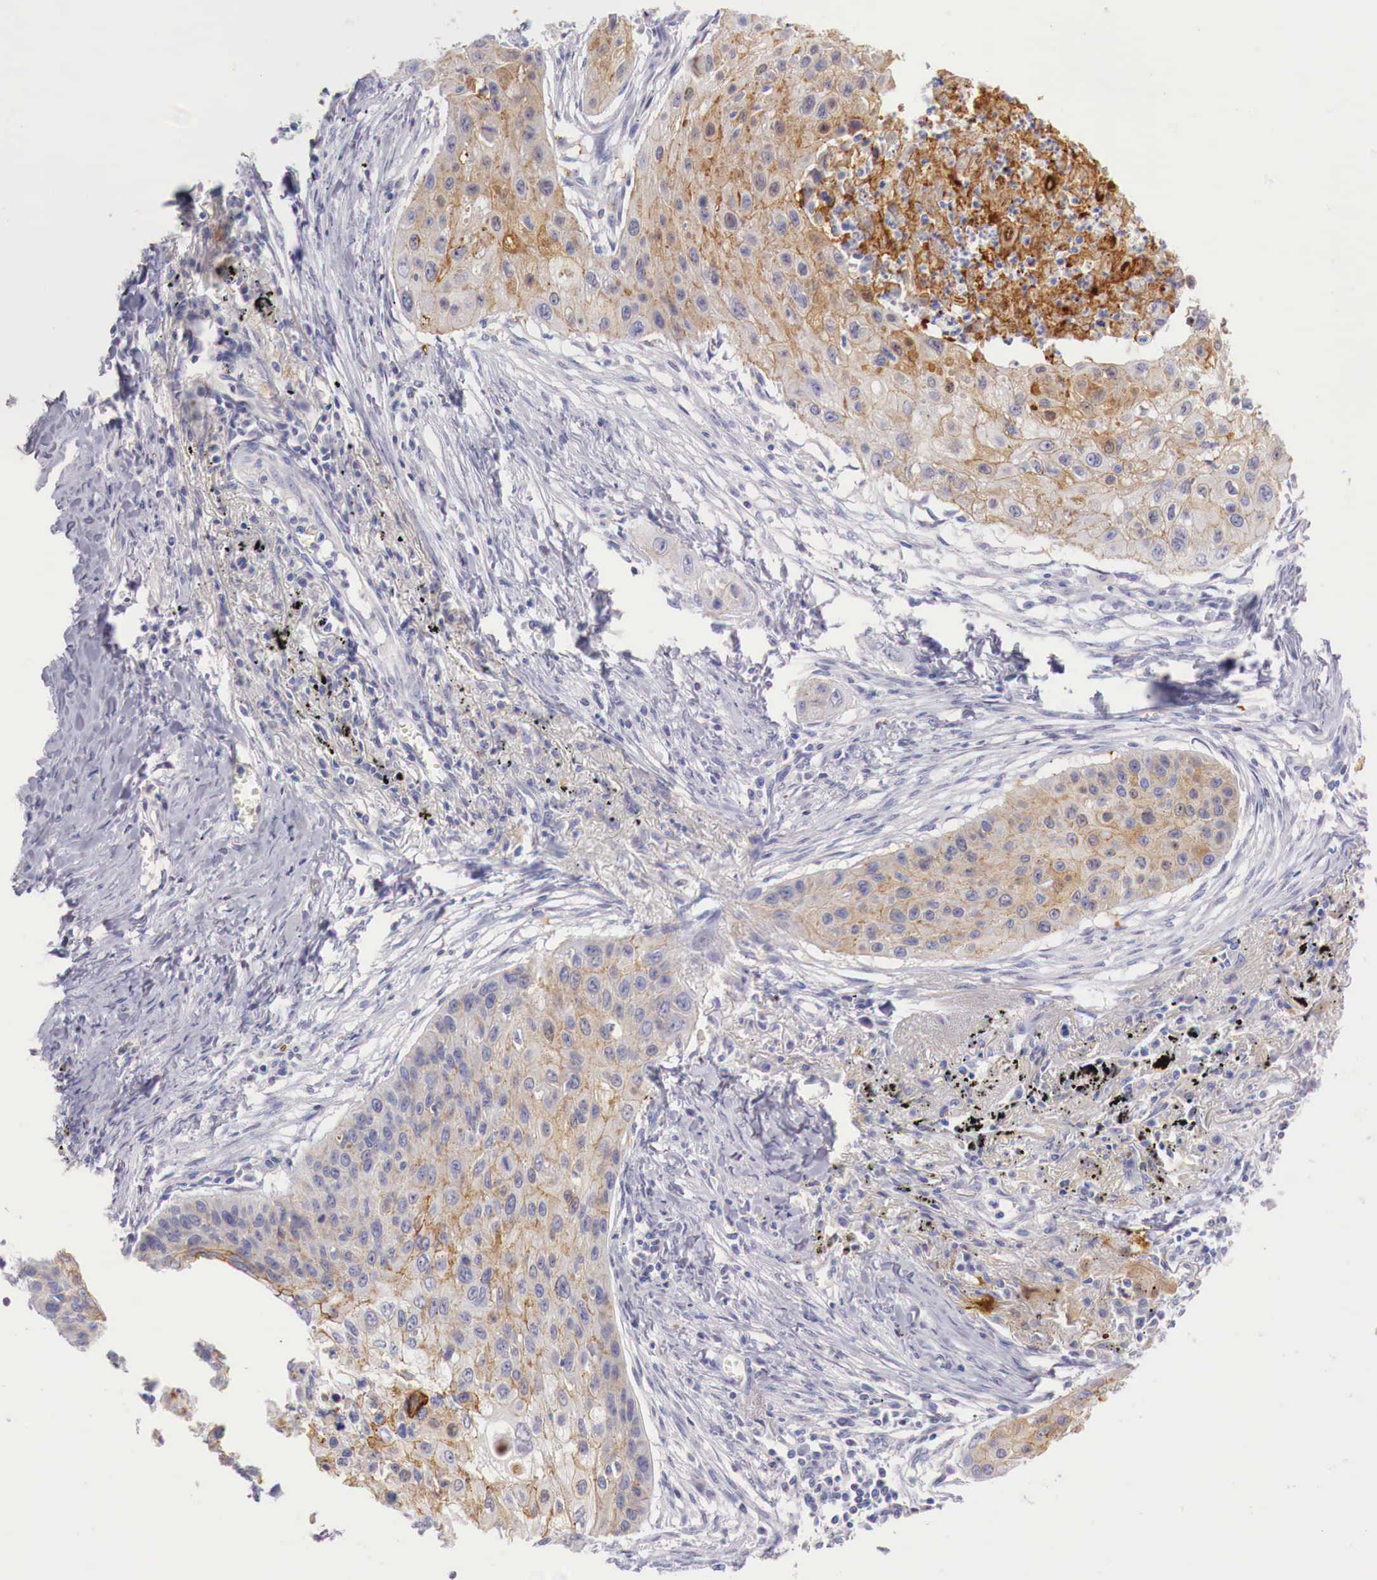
{"staining": {"intensity": "moderate", "quantity": ">75%", "location": "cytoplasmic/membranous"}, "tissue": "lung cancer", "cell_type": "Tumor cells", "image_type": "cancer", "snomed": [{"axis": "morphology", "description": "Squamous cell carcinoma, NOS"}, {"axis": "topography", "description": "Lung"}], "caption": "Lung cancer stained with DAB immunohistochemistry (IHC) reveals medium levels of moderate cytoplasmic/membranous expression in about >75% of tumor cells. Using DAB (brown) and hematoxylin (blue) stains, captured at high magnification using brightfield microscopy.", "gene": "ITIH6", "patient": {"sex": "male", "age": 71}}